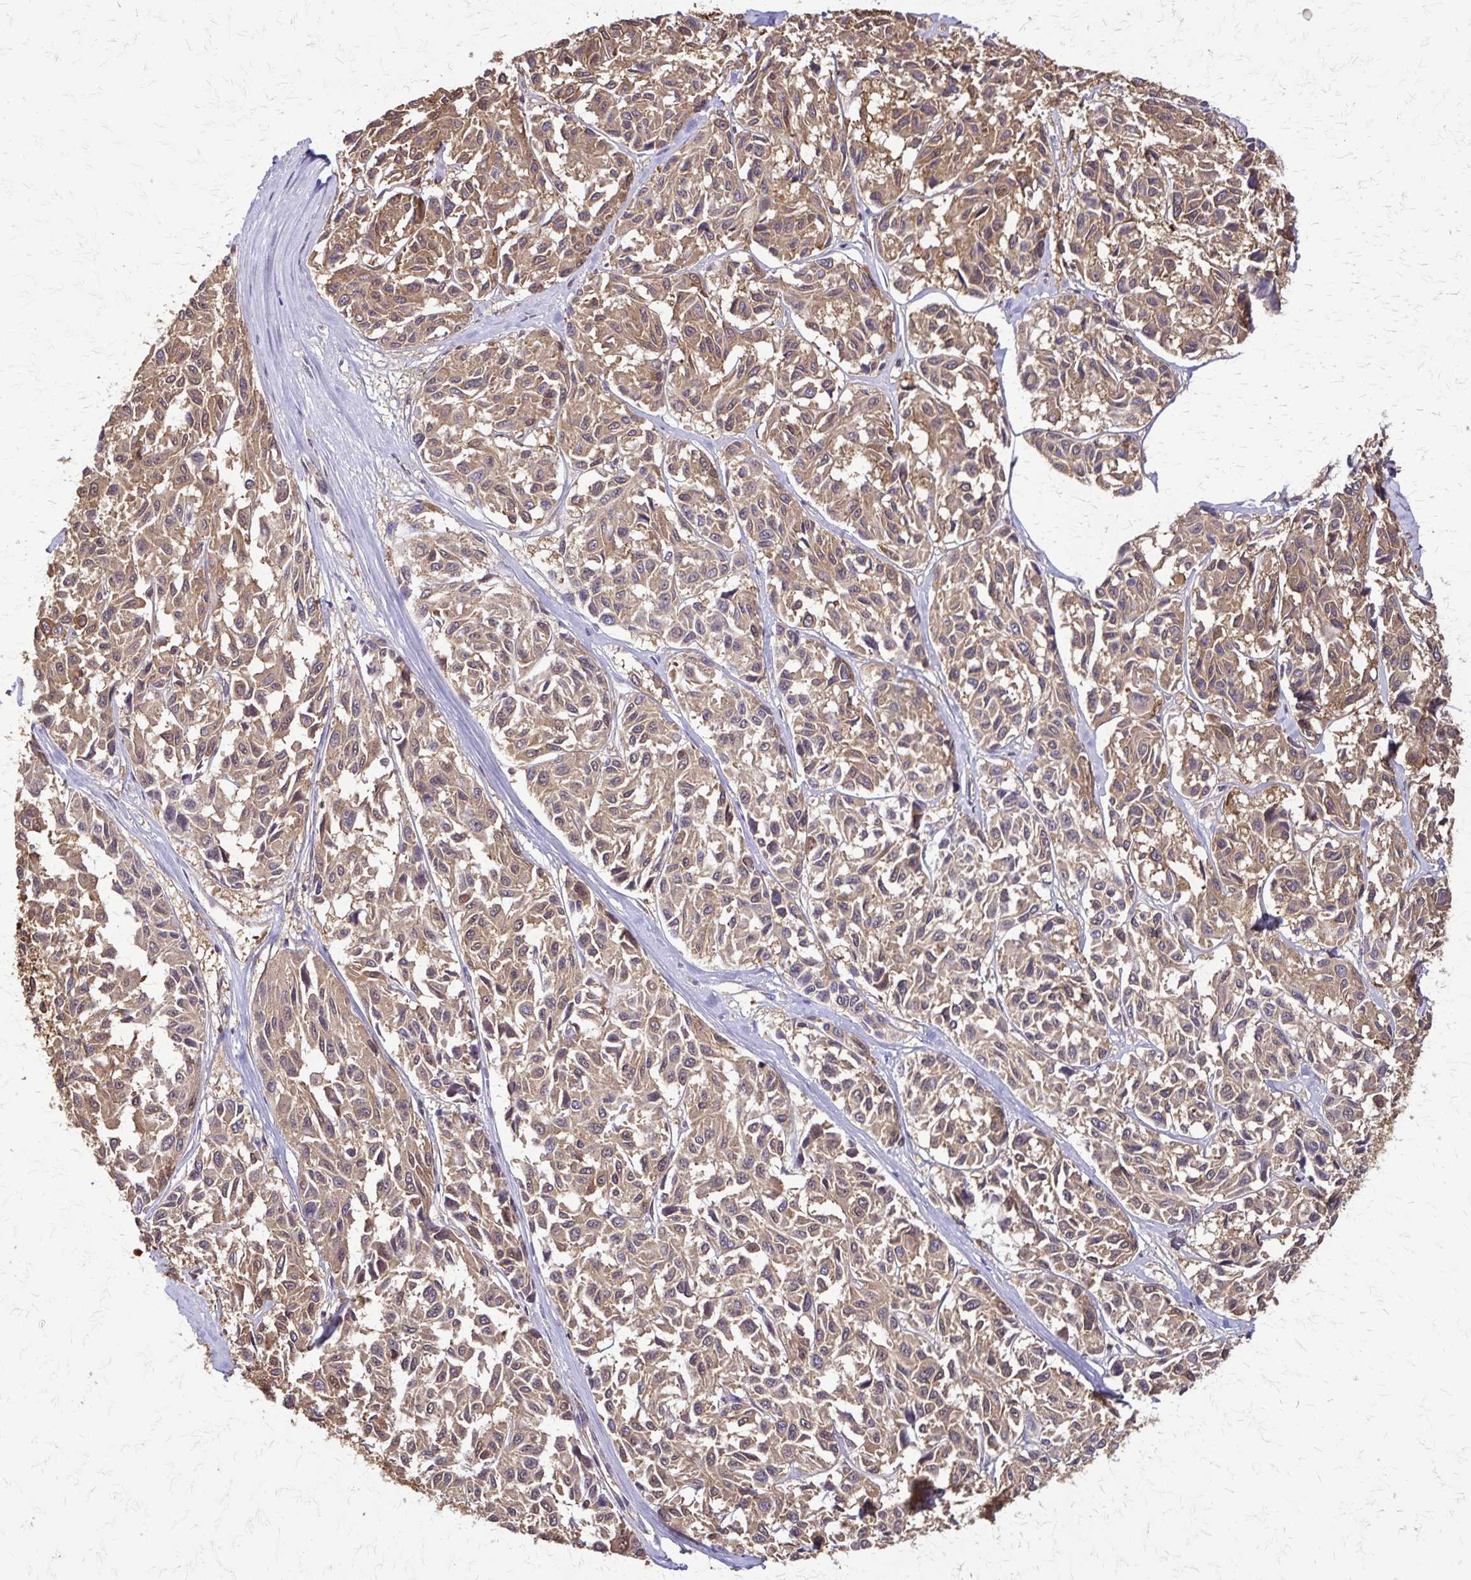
{"staining": {"intensity": "moderate", "quantity": ">75%", "location": "cytoplasmic/membranous"}, "tissue": "melanoma", "cell_type": "Tumor cells", "image_type": "cancer", "snomed": [{"axis": "morphology", "description": "Malignant melanoma, NOS"}, {"axis": "topography", "description": "Skin"}], "caption": "Brown immunohistochemical staining in malignant melanoma exhibits moderate cytoplasmic/membranous positivity in approximately >75% of tumor cells. The staining was performed using DAB (3,3'-diaminobenzidine) to visualize the protein expression in brown, while the nuclei were stained in blue with hematoxylin (Magnification: 20x).", "gene": "EEF2", "patient": {"sex": "female", "age": 66}}